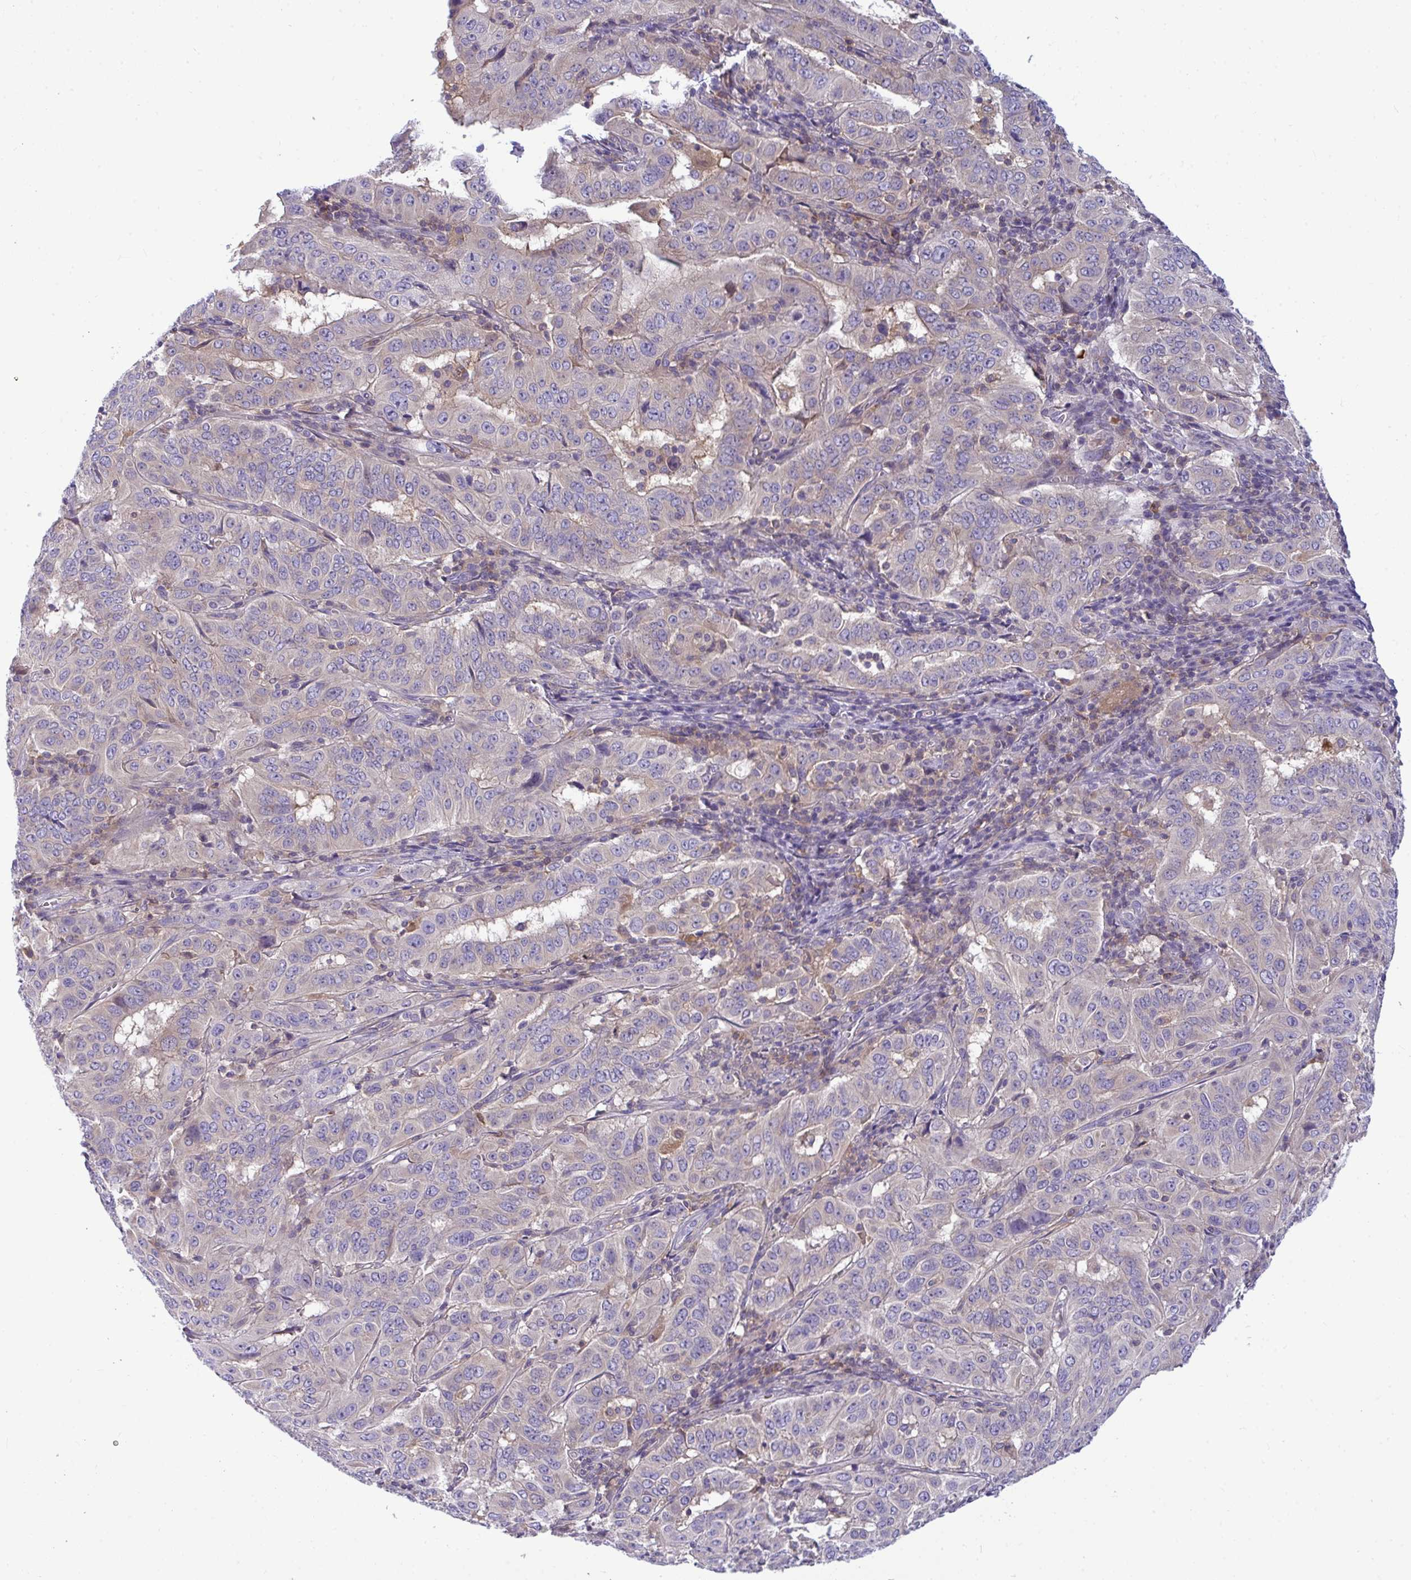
{"staining": {"intensity": "negative", "quantity": "none", "location": "none"}, "tissue": "pancreatic cancer", "cell_type": "Tumor cells", "image_type": "cancer", "snomed": [{"axis": "morphology", "description": "Adenocarcinoma, NOS"}, {"axis": "topography", "description": "Pancreas"}], "caption": "Human adenocarcinoma (pancreatic) stained for a protein using immunohistochemistry demonstrates no positivity in tumor cells.", "gene": "SLC30A6", "patient": {"sex": "male", "age": 63}}